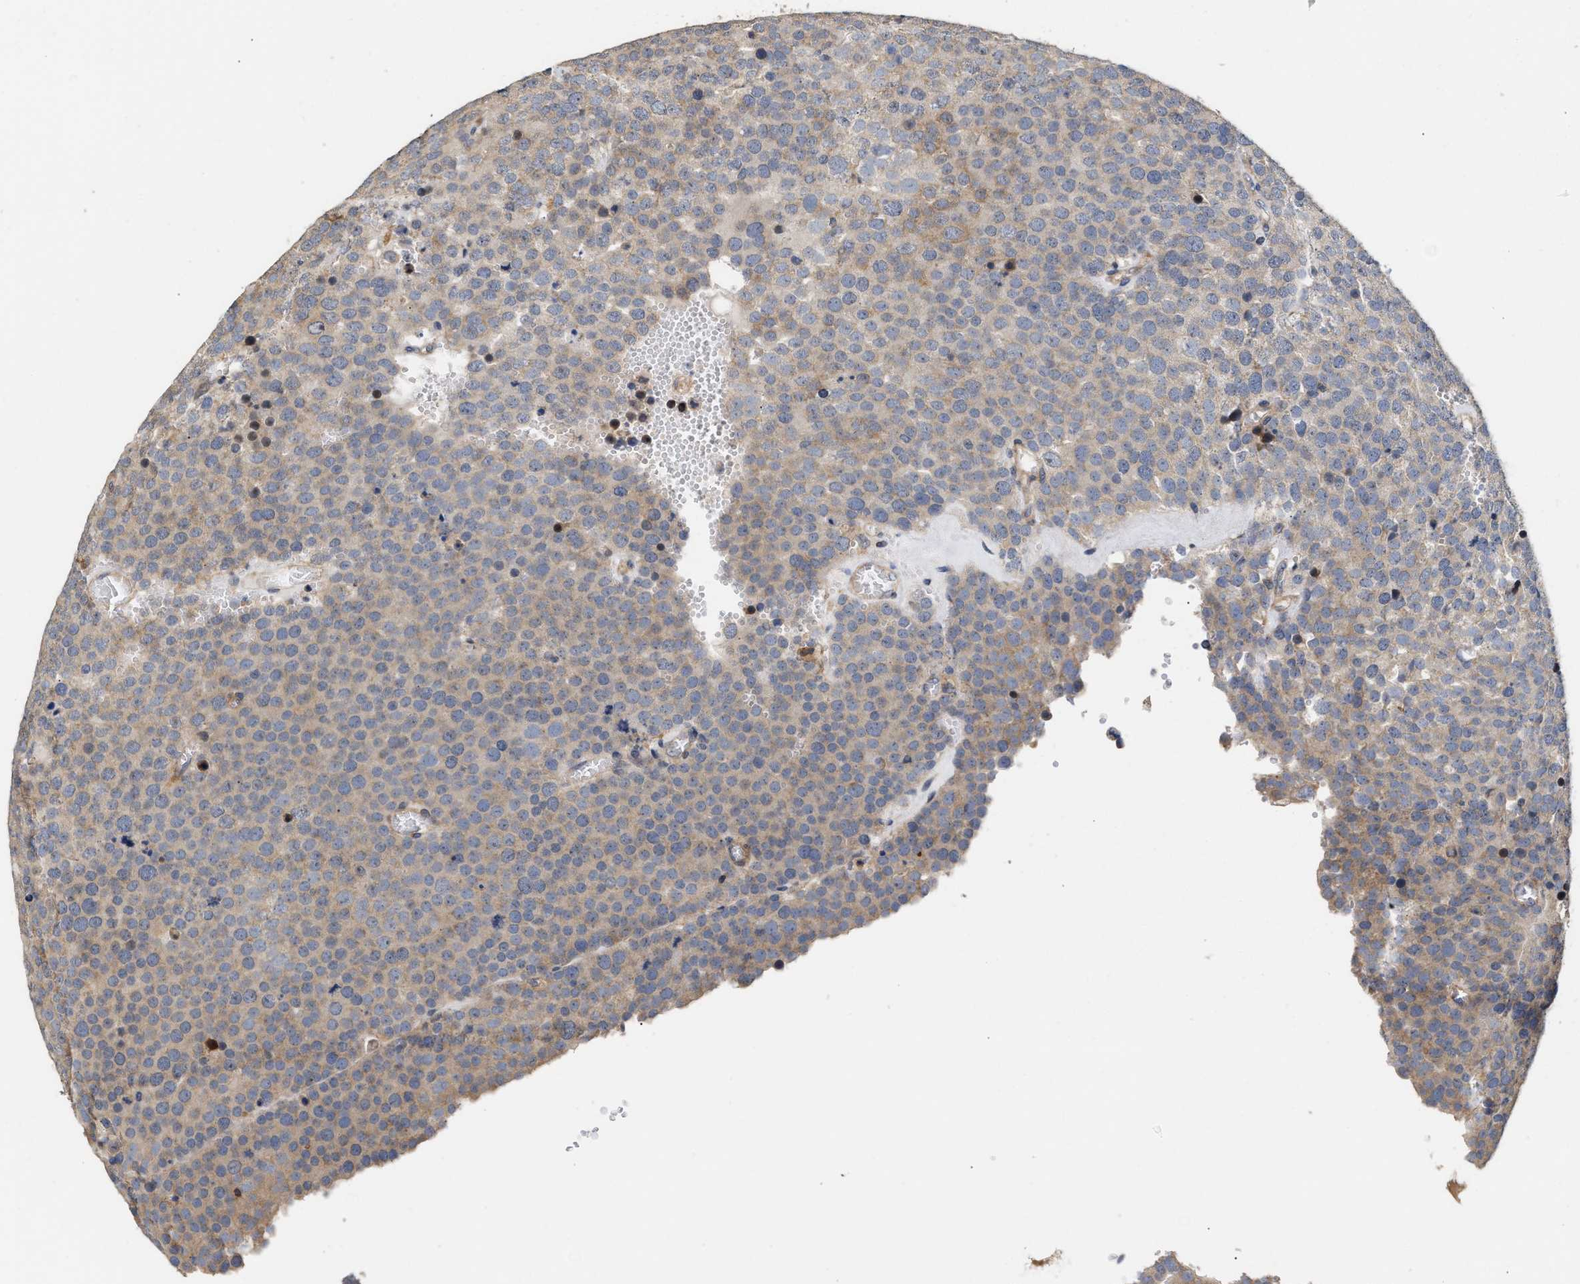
{"staining": {"intensity": "weak", "quantity": "25%-75%", "location": "cytoplasmic/membranous"}, "tissue": "testis cancer", "cell_type": "Tumor cells", "image_type": "cancer", "snomed": [{"axis": "morphology", "description": "Normal tissue, NOS"}, {"axis": "morphology", "description": "Seminoma, NOS"}, {"axis": "topography", "description": "Testis"}], "caption": "Tumor cells display low levels of weak cytoplasmic/membranous expression in approximately 25%-75% of cells in human testis cancer (seminoma).", "gene": "CLIP2", "patient": {"sex": "male", "age": 71}}